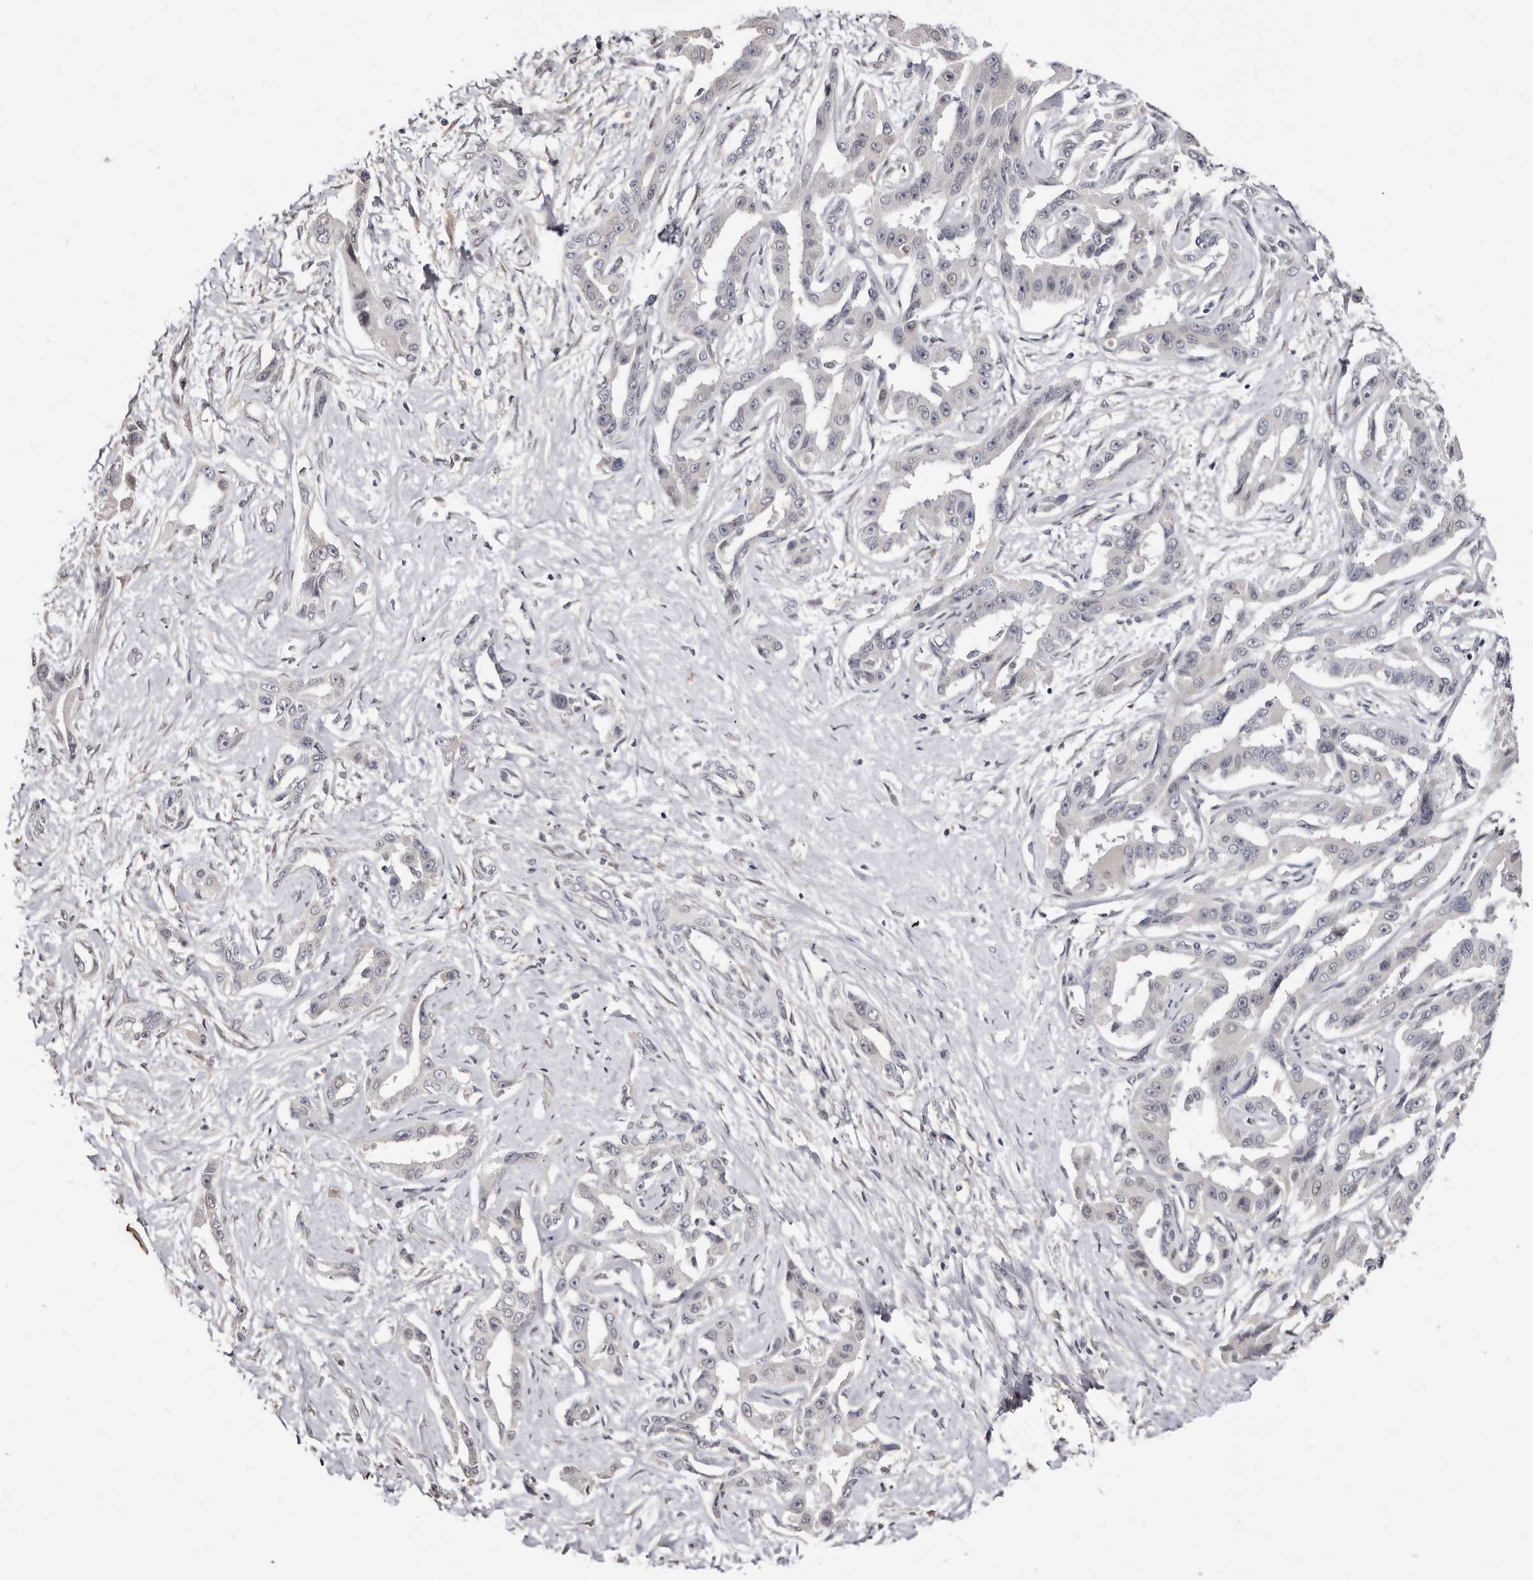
{"staining": {"intensity": "negative", "quantity": "none", "location": "none"}, "tissue": "liver cancer", "cell_type": "Tumor cells", "image_type": "cancer", "snomed": [{"axis": "morphology", "description": "Cholangiocarcinoma"}, {"axis": "topography", "description": "Liver"}], "caption": "High power microscopy photomicrograph of an IHC histopathology image of cholangiocarcinoma (liver), revealing no significant expression in tumor cells. (Brightfield microscopy of DAB immunohistochemistry (IHC) at high magnification).", "gene": "KHDRBS2", "patient": {"sex": "male", "age": 59}}